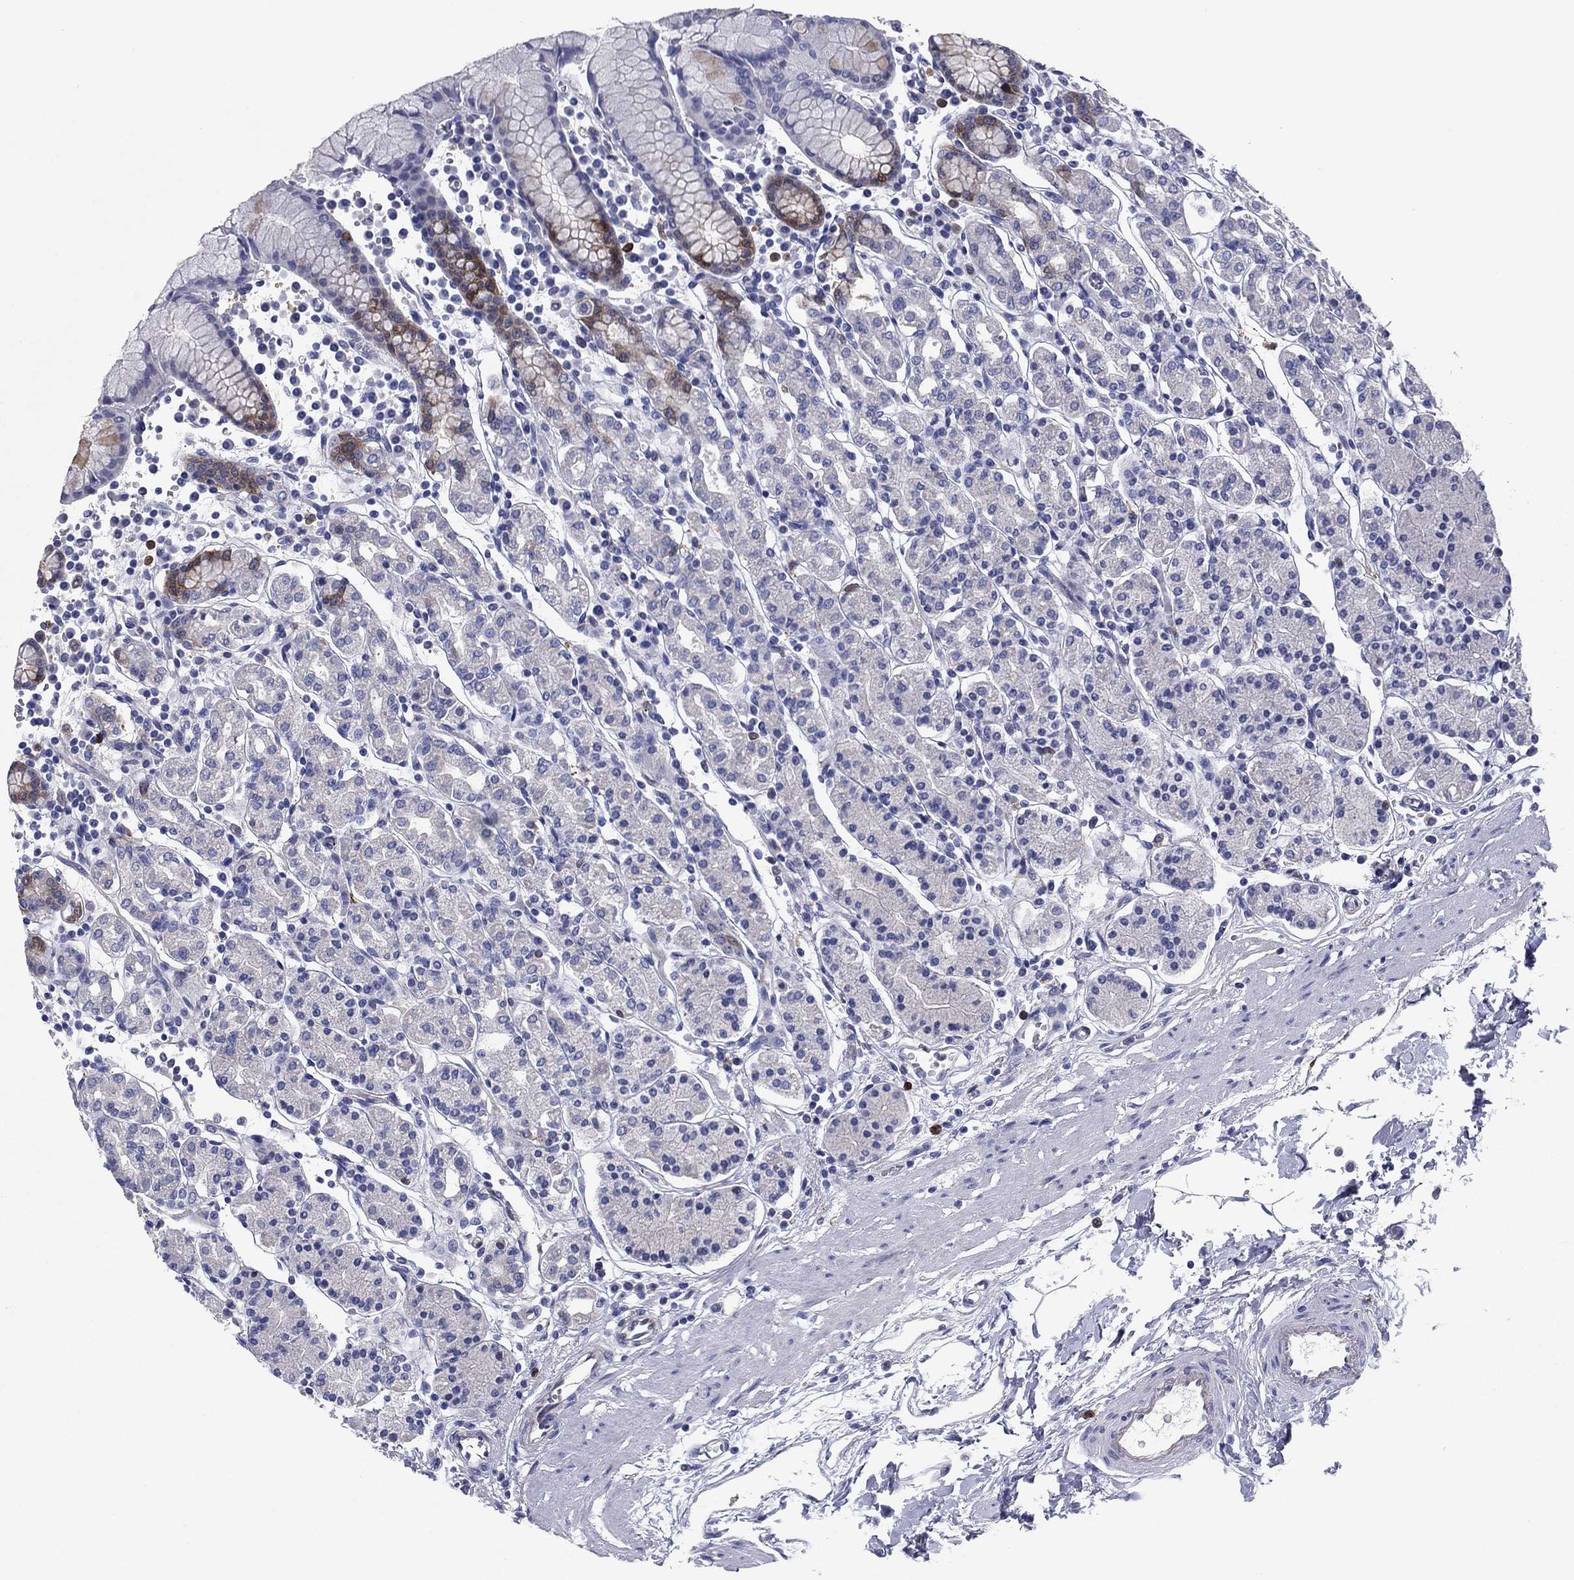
{"staining": {"intensity": "moderate", "quantity": "<25%", "location": "cytoplasmic/membranous"}, "tissue": "stomach", "cell_type": "Glandular cells", "image_type": "normal", "snomed": [{"axis": "morphology", "description": "Normal tissue, NOS"}, {"axis": "topography", "description": "Stomach, upper"}, {"axis": "topography", "description": "Stomach"}], "caption": "Protein staining reveals moderate cytoplasmic/membranous expression in about <25% of glandular cells in unremarkable stomach. The staining was performed using DAB, with brown indicating positive protein expression. Nuclei are stained blue with hematoxylin.", "gene": "STMN1", "patient": {"sex": "male", "age": 62}}